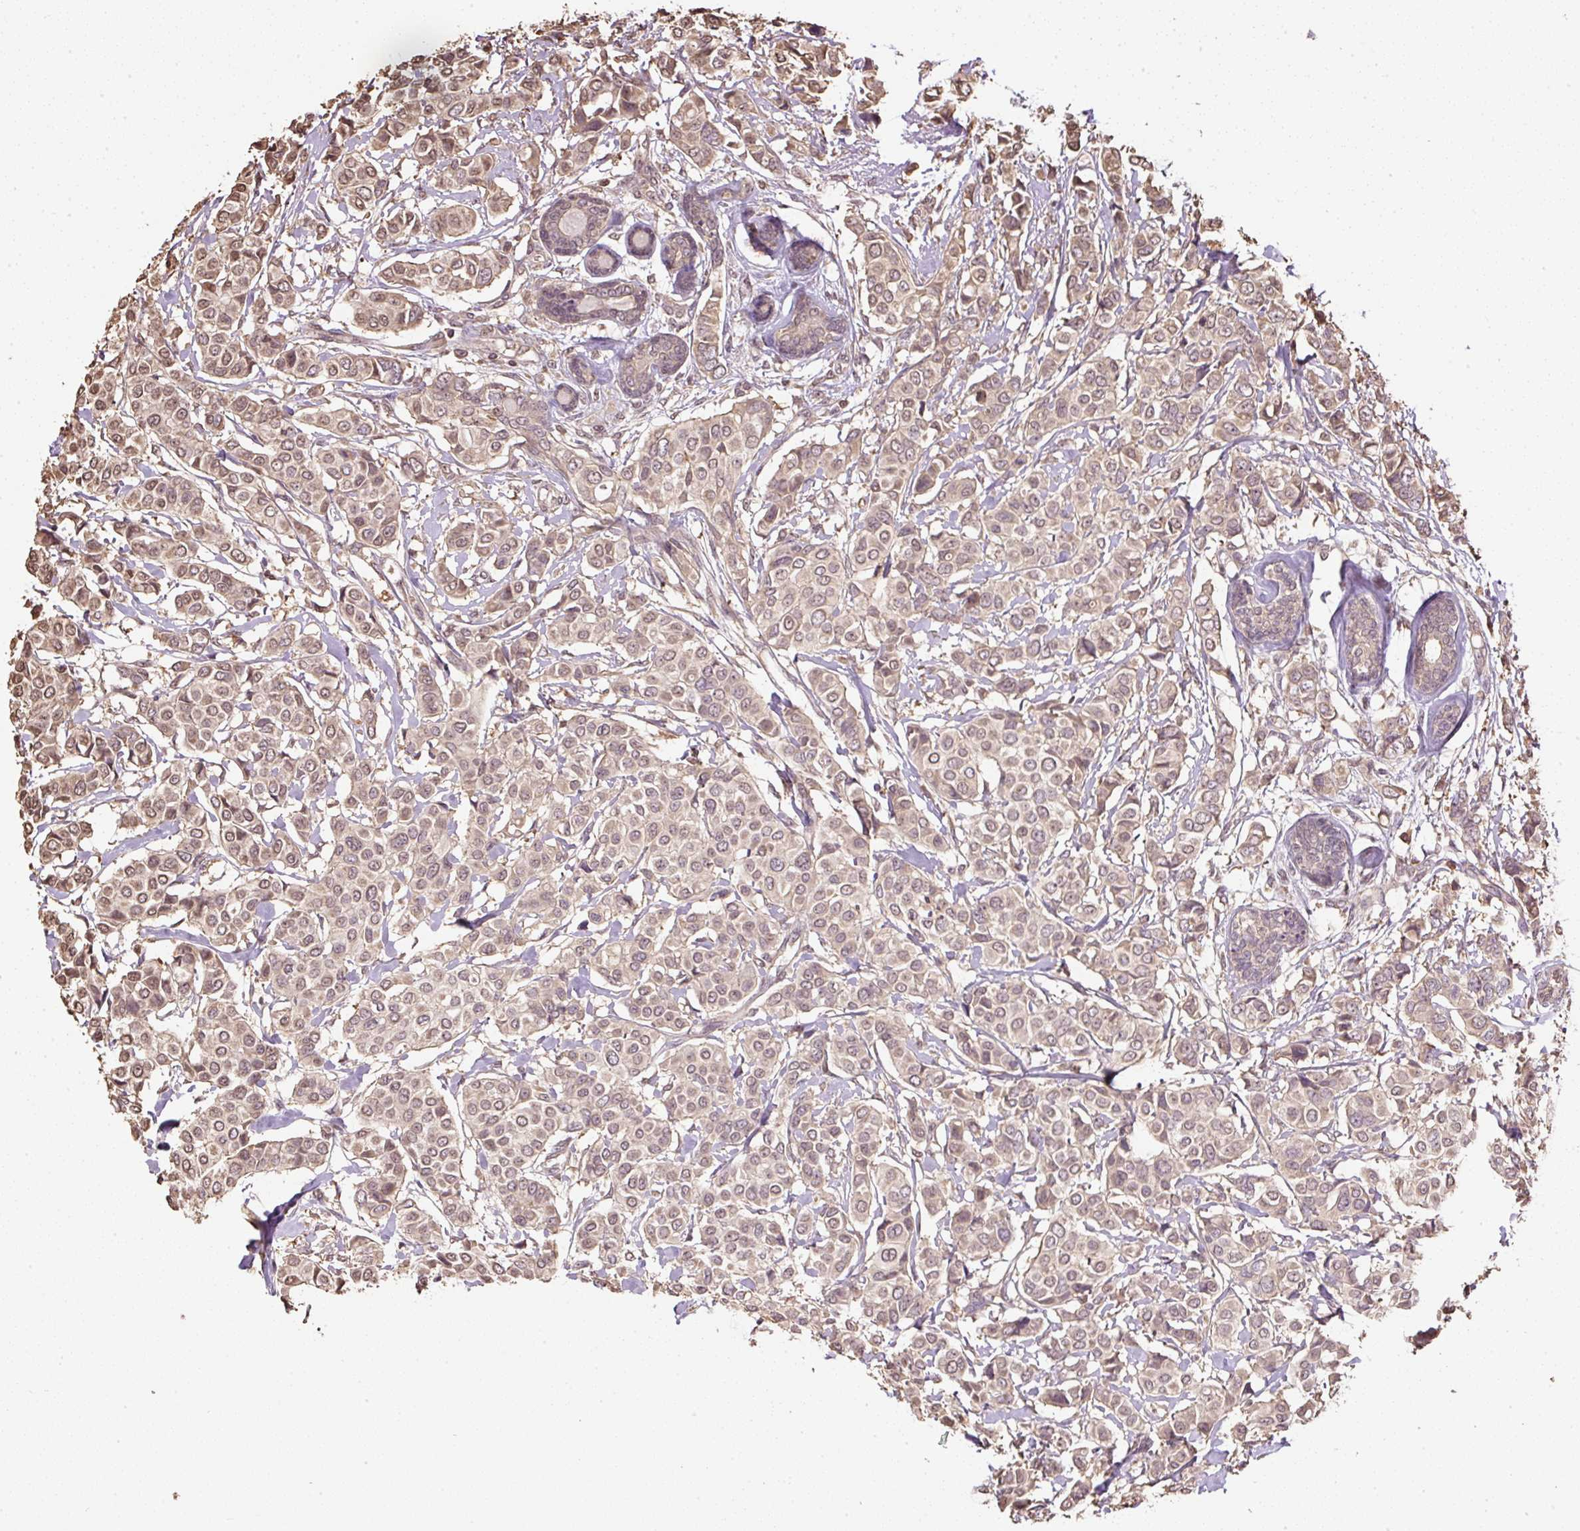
{"staining": {"intensity": "moderate", "quantity": ">75%", "location": "cytoplasmic/membranous,nuclear"}, "tissue": "breast cancer", "cell_type": "Tumor cells", "image_type": "cancer", "snomed": [{"axis": "morphology", "description": "Lobular carcinoma"}, {"axis": "topography", "description": "Breast"}], "caption": "Immunohistochemical staining of breast cancer exhibits medium levels of moderate cytoplasmic/membranous and nuclear staining in approximately >75% of tumor cells.", "gene": "TMEM170B", "patient": {"sex": "female", "age": 51}}